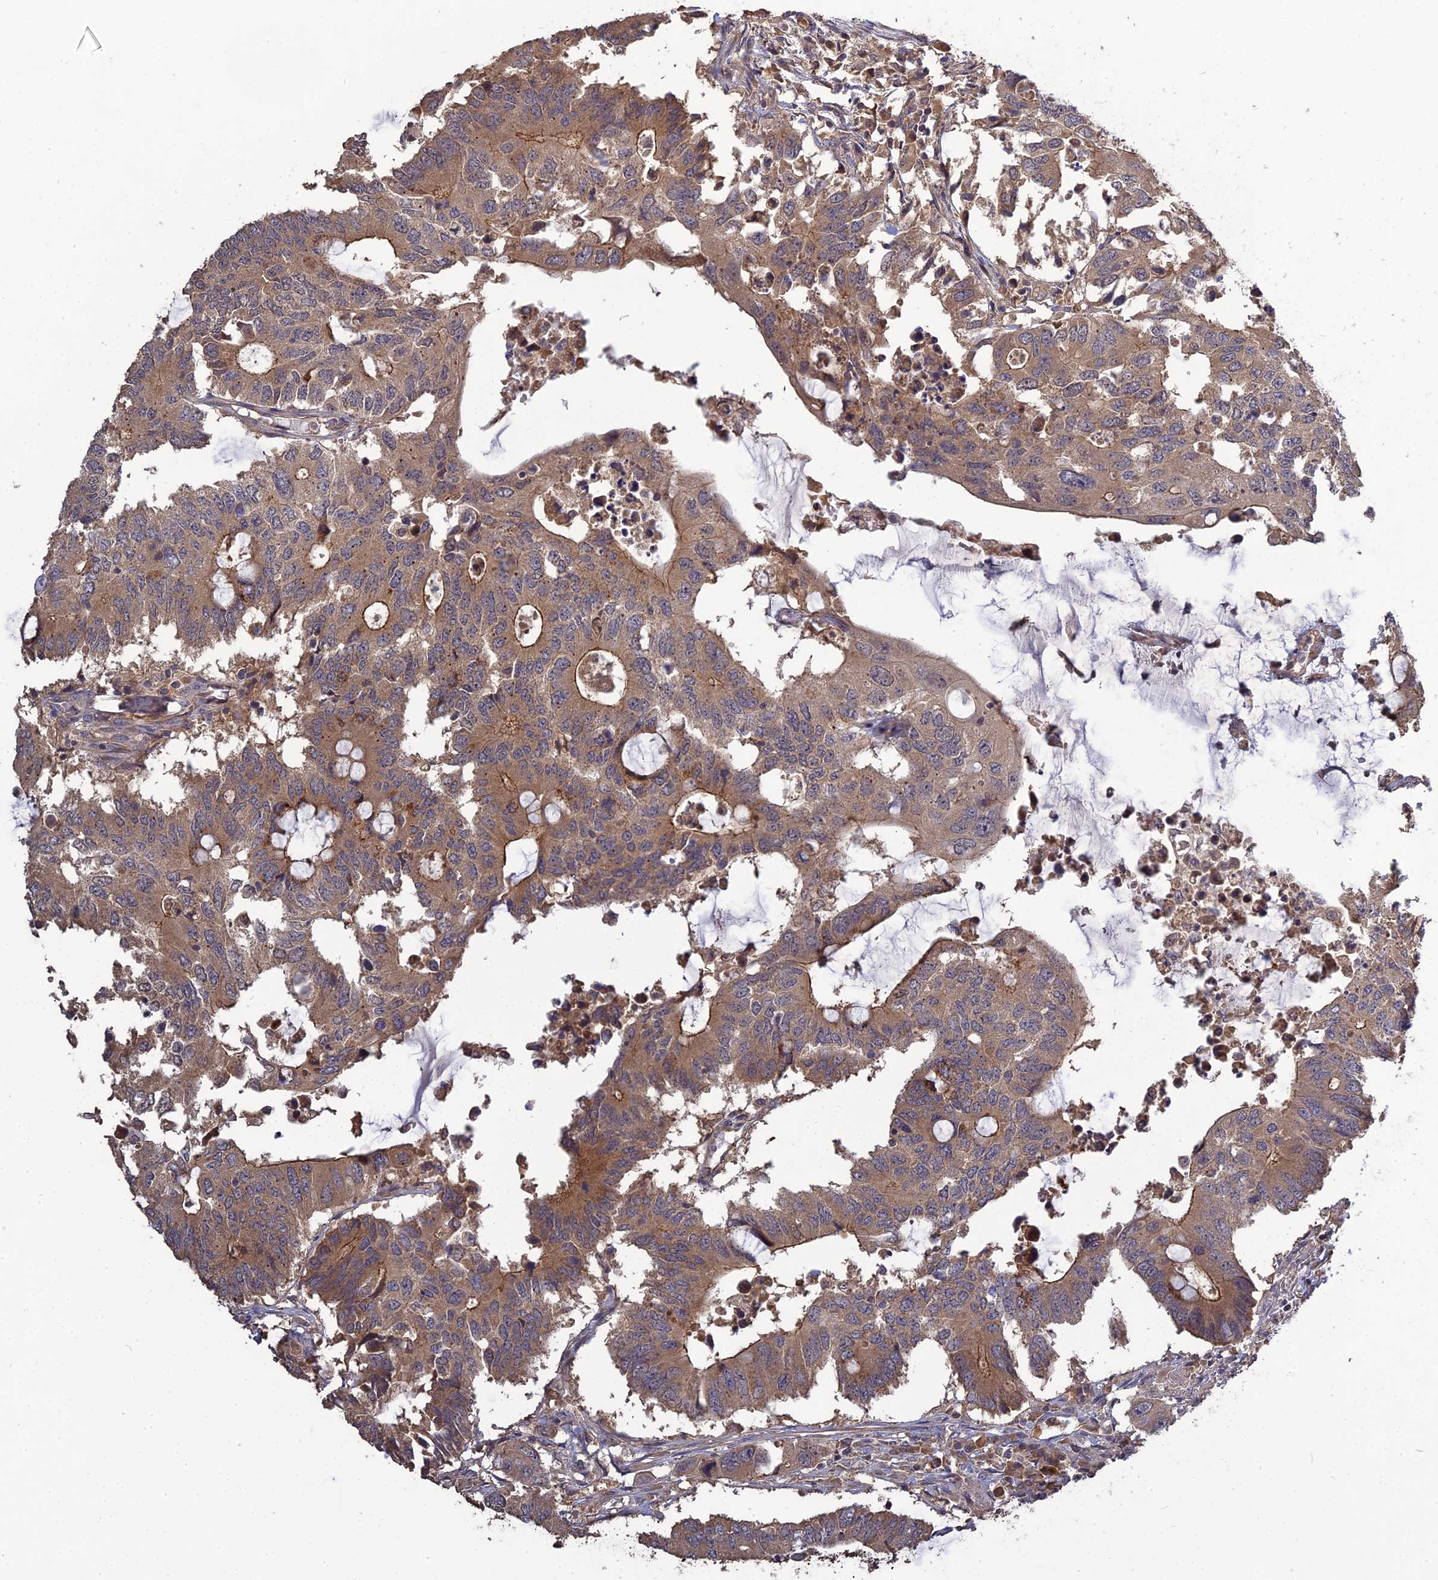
{"staining": {"intensity": "moderate", "quantity": "25%-75%", "location": "cytoplasmic/membranous"}, "tissue": "colorectal cancer", "cell_type": "Tumor cells", "image_type": "cancer", "snomed": [{"axis": "morphology", "description": "Adenocarcinoma, NOS"}, {"axis": "topography", "description": "Colon"}], "caption": "The image displays immunohistochemical staining of colorectal cancer (adenocarcinoma). There is moderate cytoplasmic/membranous positivity is seen in about 25%-75% of tumor cells.", "gene": "ARHGAP40", "patient": {"sex": "male", "age": 71}}